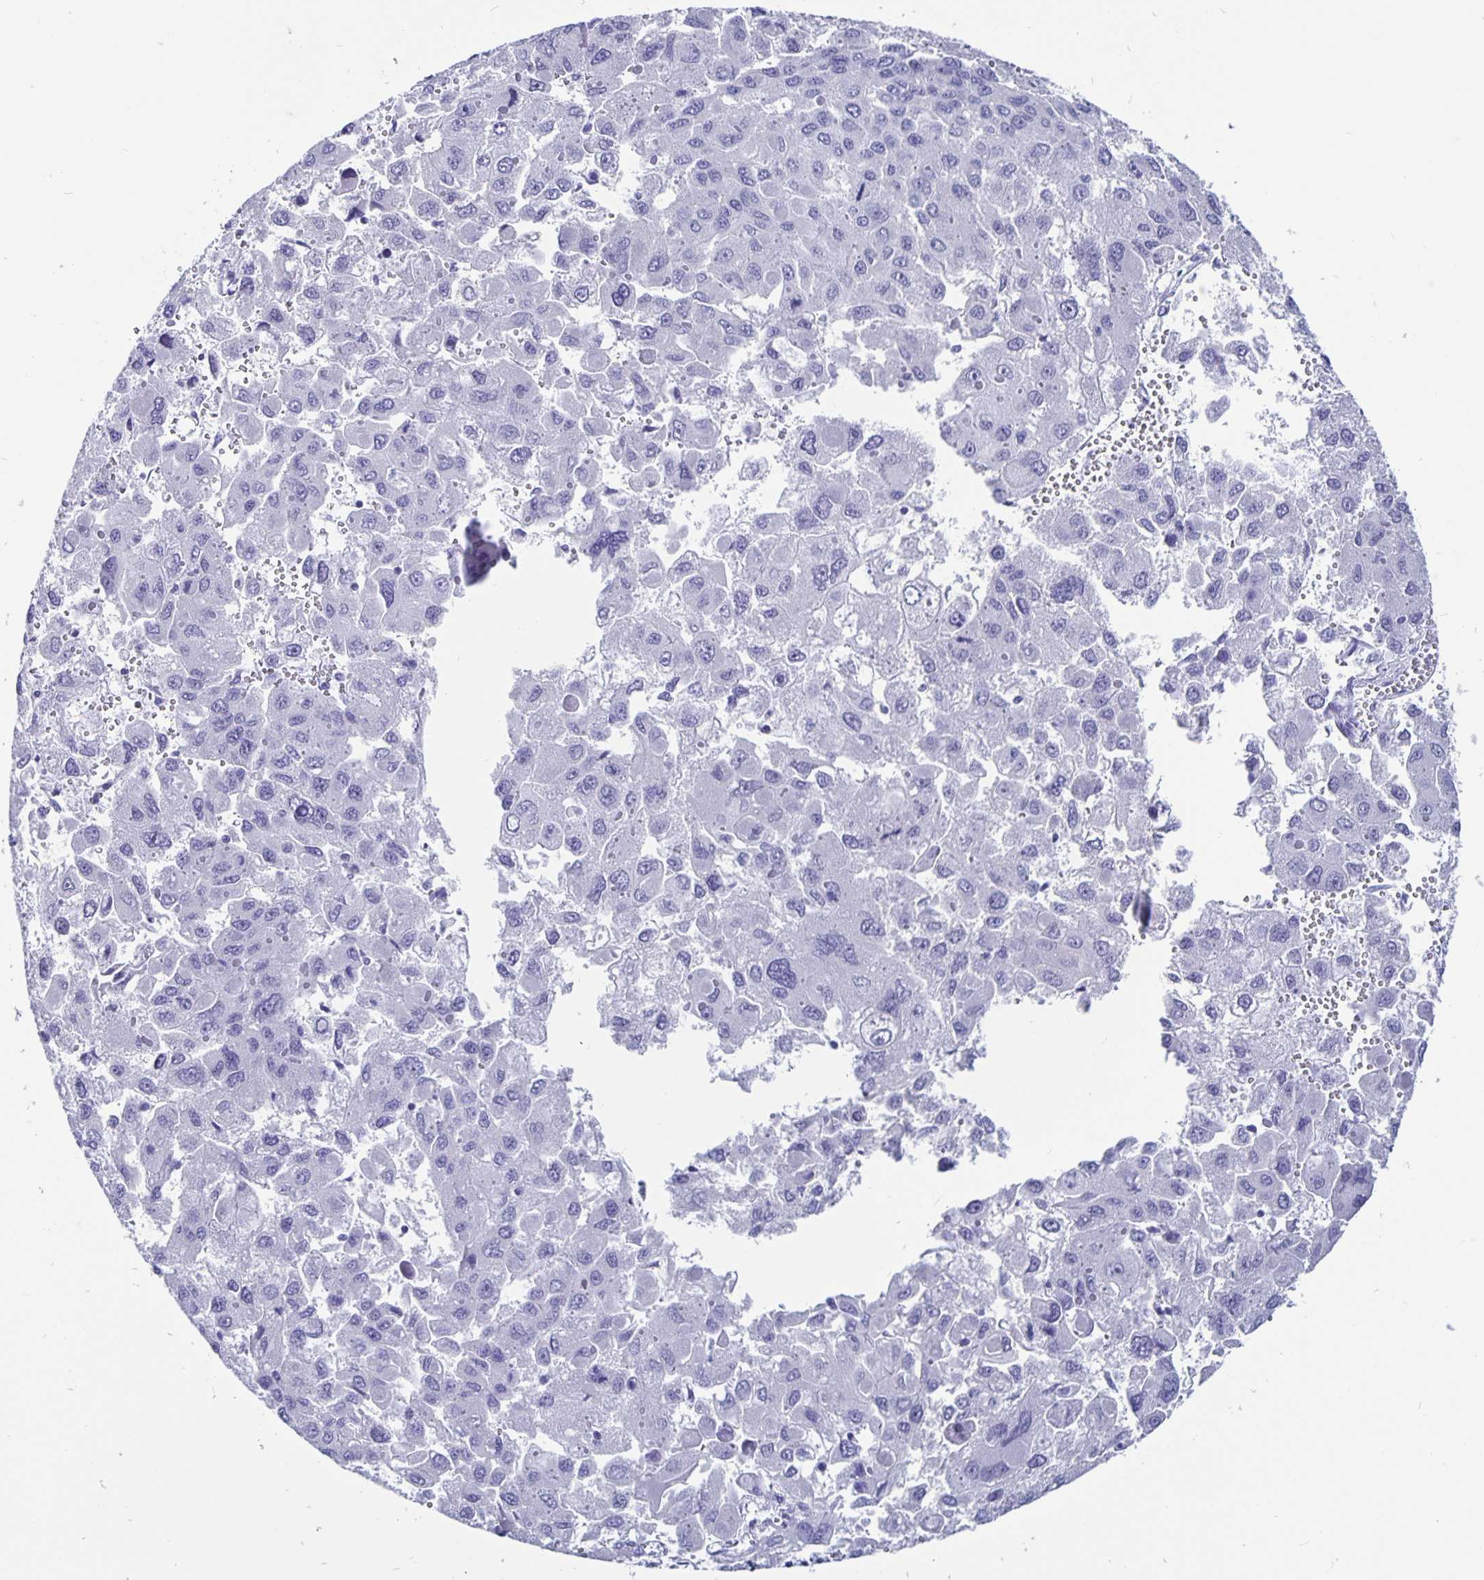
{"staining": {"intensity": "negative", "quantity": "none", "location": "none"}, "tissue": "liver cancer", "cell_type": "Tumor cells", "image_type": "cancer", "snomed": [{"axis": "morphology", "description": "Carcinoma, Hepatocellular, NOS"}, {"axis": "topography", "description": "Liver"}], "caption": "Immunohistochemical staining of human liver cancer (hepatocellular carcinoma) displays no significant positivity in tumor cells.", "gene": "ODF3B", "patient": {"sex": "female", "age": 41}}